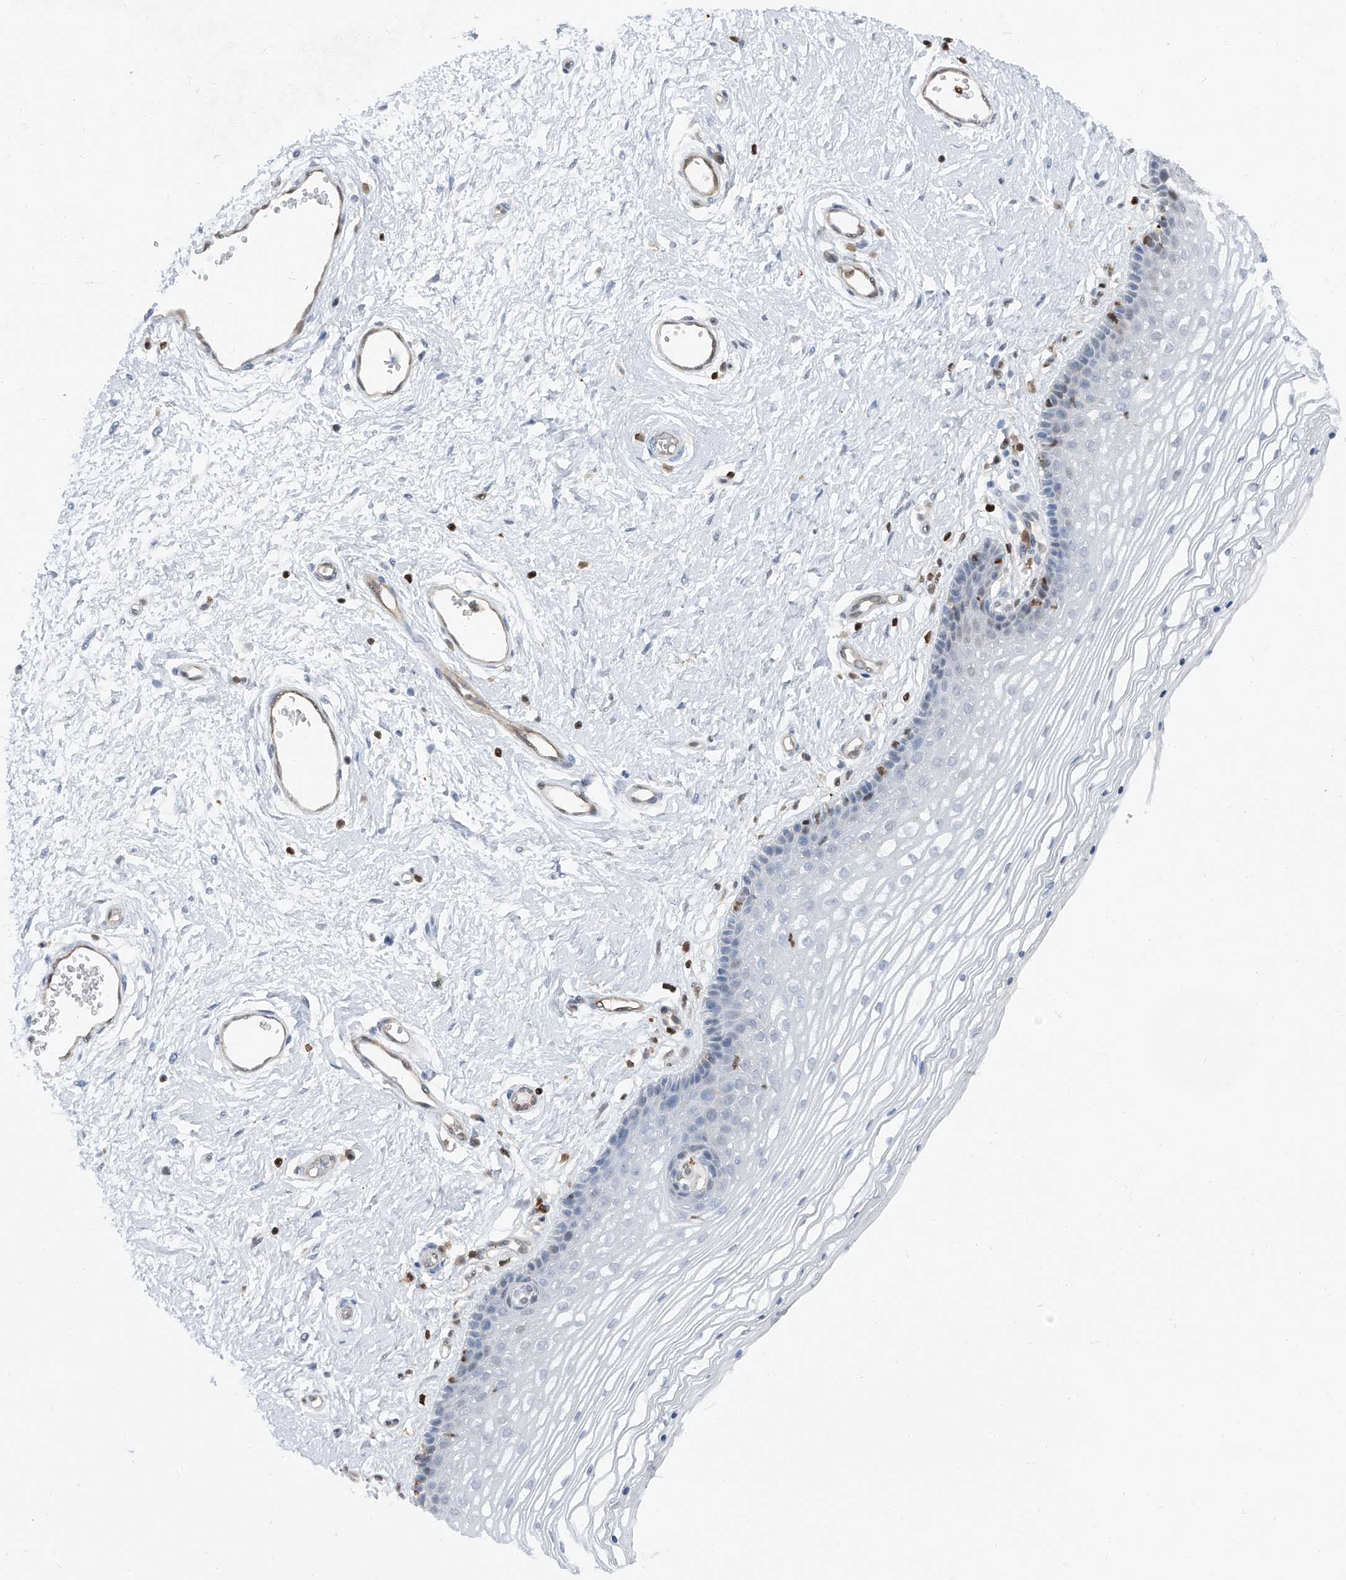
{"staining": {"intensity": "negative", "quantity": "none", "location": "none"}, "tissue": "vagina", "cell_type": "Squamous epithelial cells", "image_type": "normal", "snomed": [{"axis": "morphology", "description": "Normal tissue, NOS"}, {"axis": "topography", "description": "Vagina"}], "caption": "This is a histopathology image of IHC staining of unremarkable vagina, which shows no expression in squamous epithelial cells. (DAB (3,3'-diaminobenzidine) IHC, high magnification).", "gene": "PSMB10", "patient": {"sex": "female", "age": 46}}